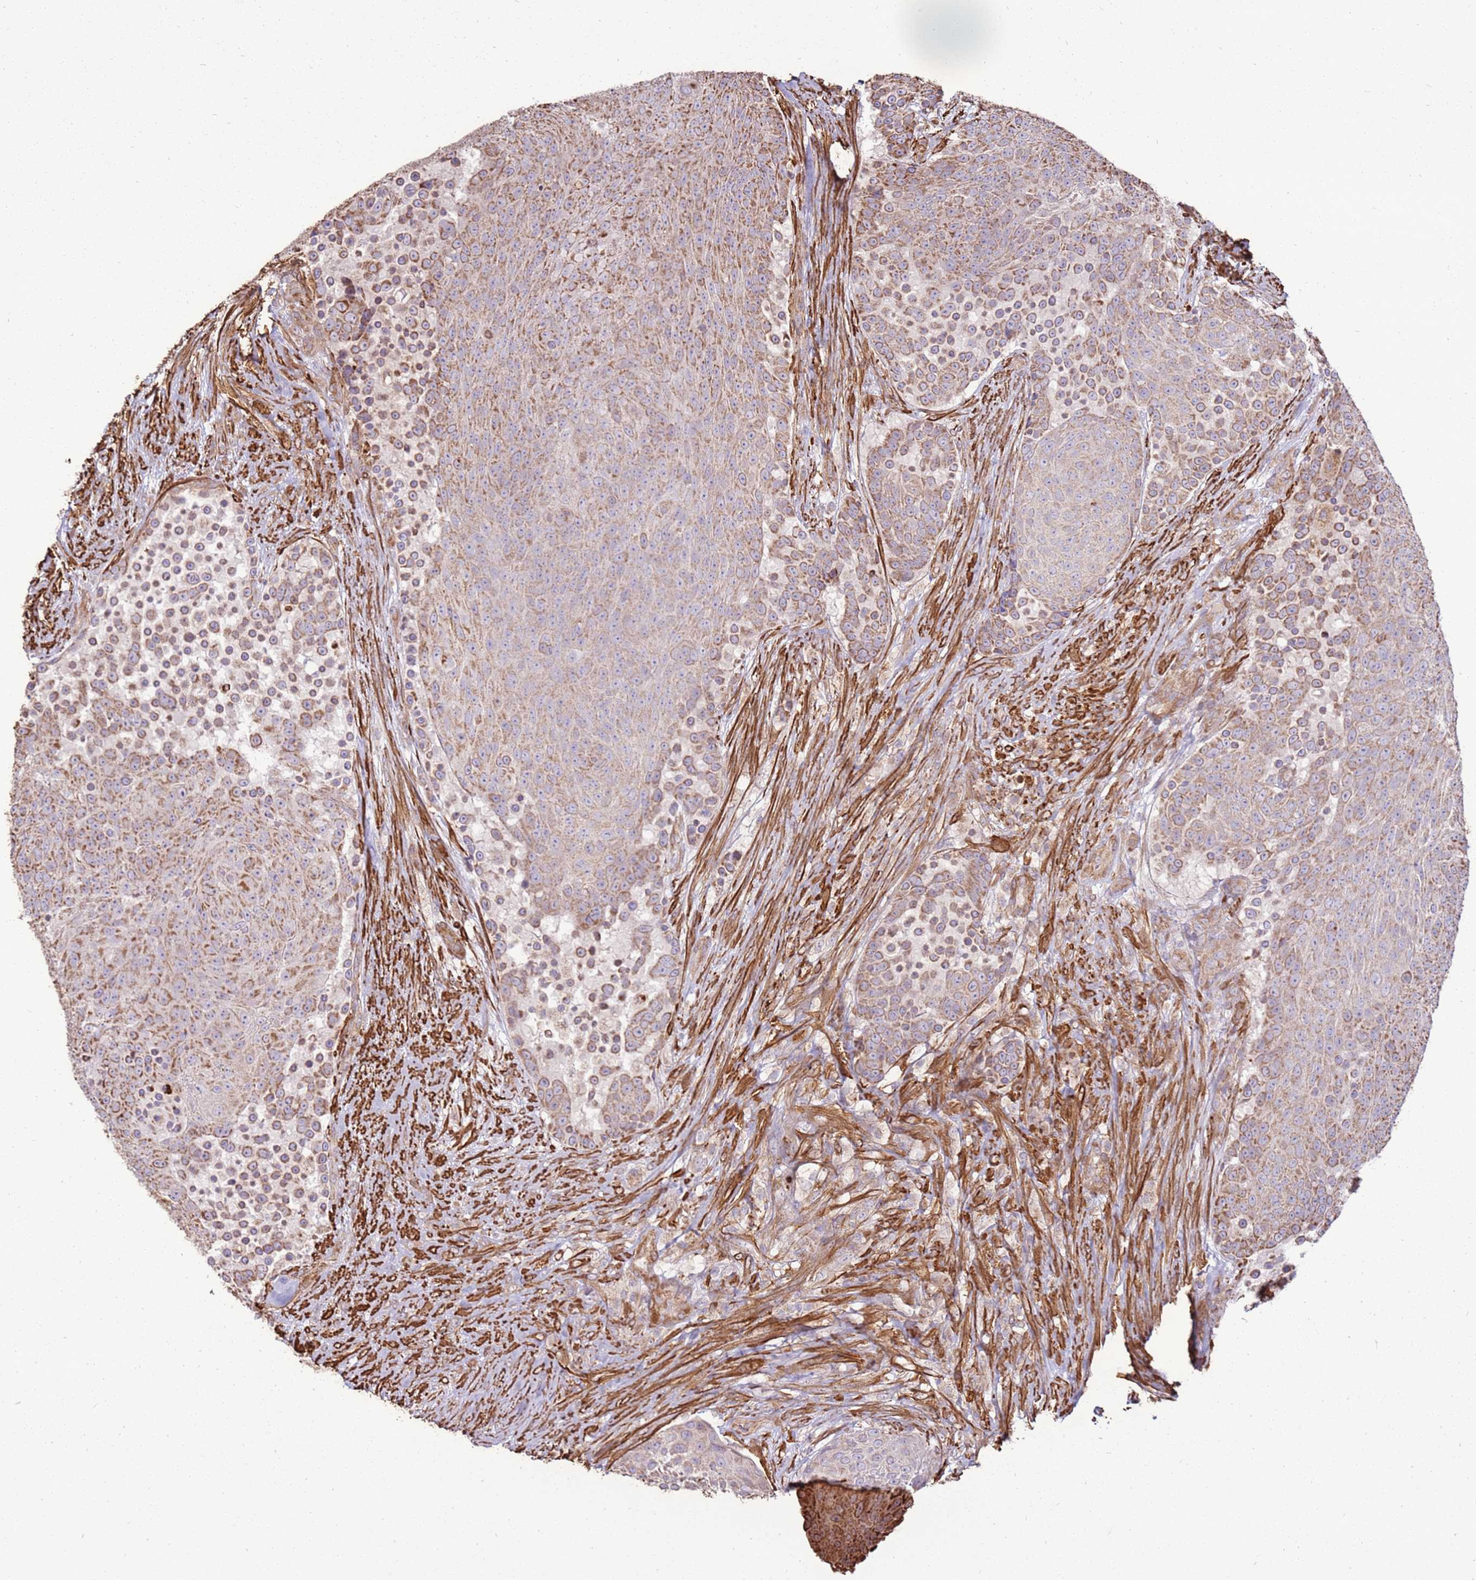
{"staining": {"intensity": "moderate", "quantity": "25%-75%", "location": "cytoplasmic/membranous"}, "tissue": "urothelial cancer", "cell_type": "Tumor cells", "image_type": "cancer", "snomed": [{"axis": "morphology", "description": "Urothelial carcinoma, High grade"}, {"axis": "topography", "description": "Urinary bladder"}], "caption": "Protein staining of urothelial carcinoma (high-grade) tissue demonstrates moderate cytoplasmic/membranous positivity in approximately 25%-75% of tumor cells.", "gene": "DDX59", "patient": {"sex": "female", "age": 63}}